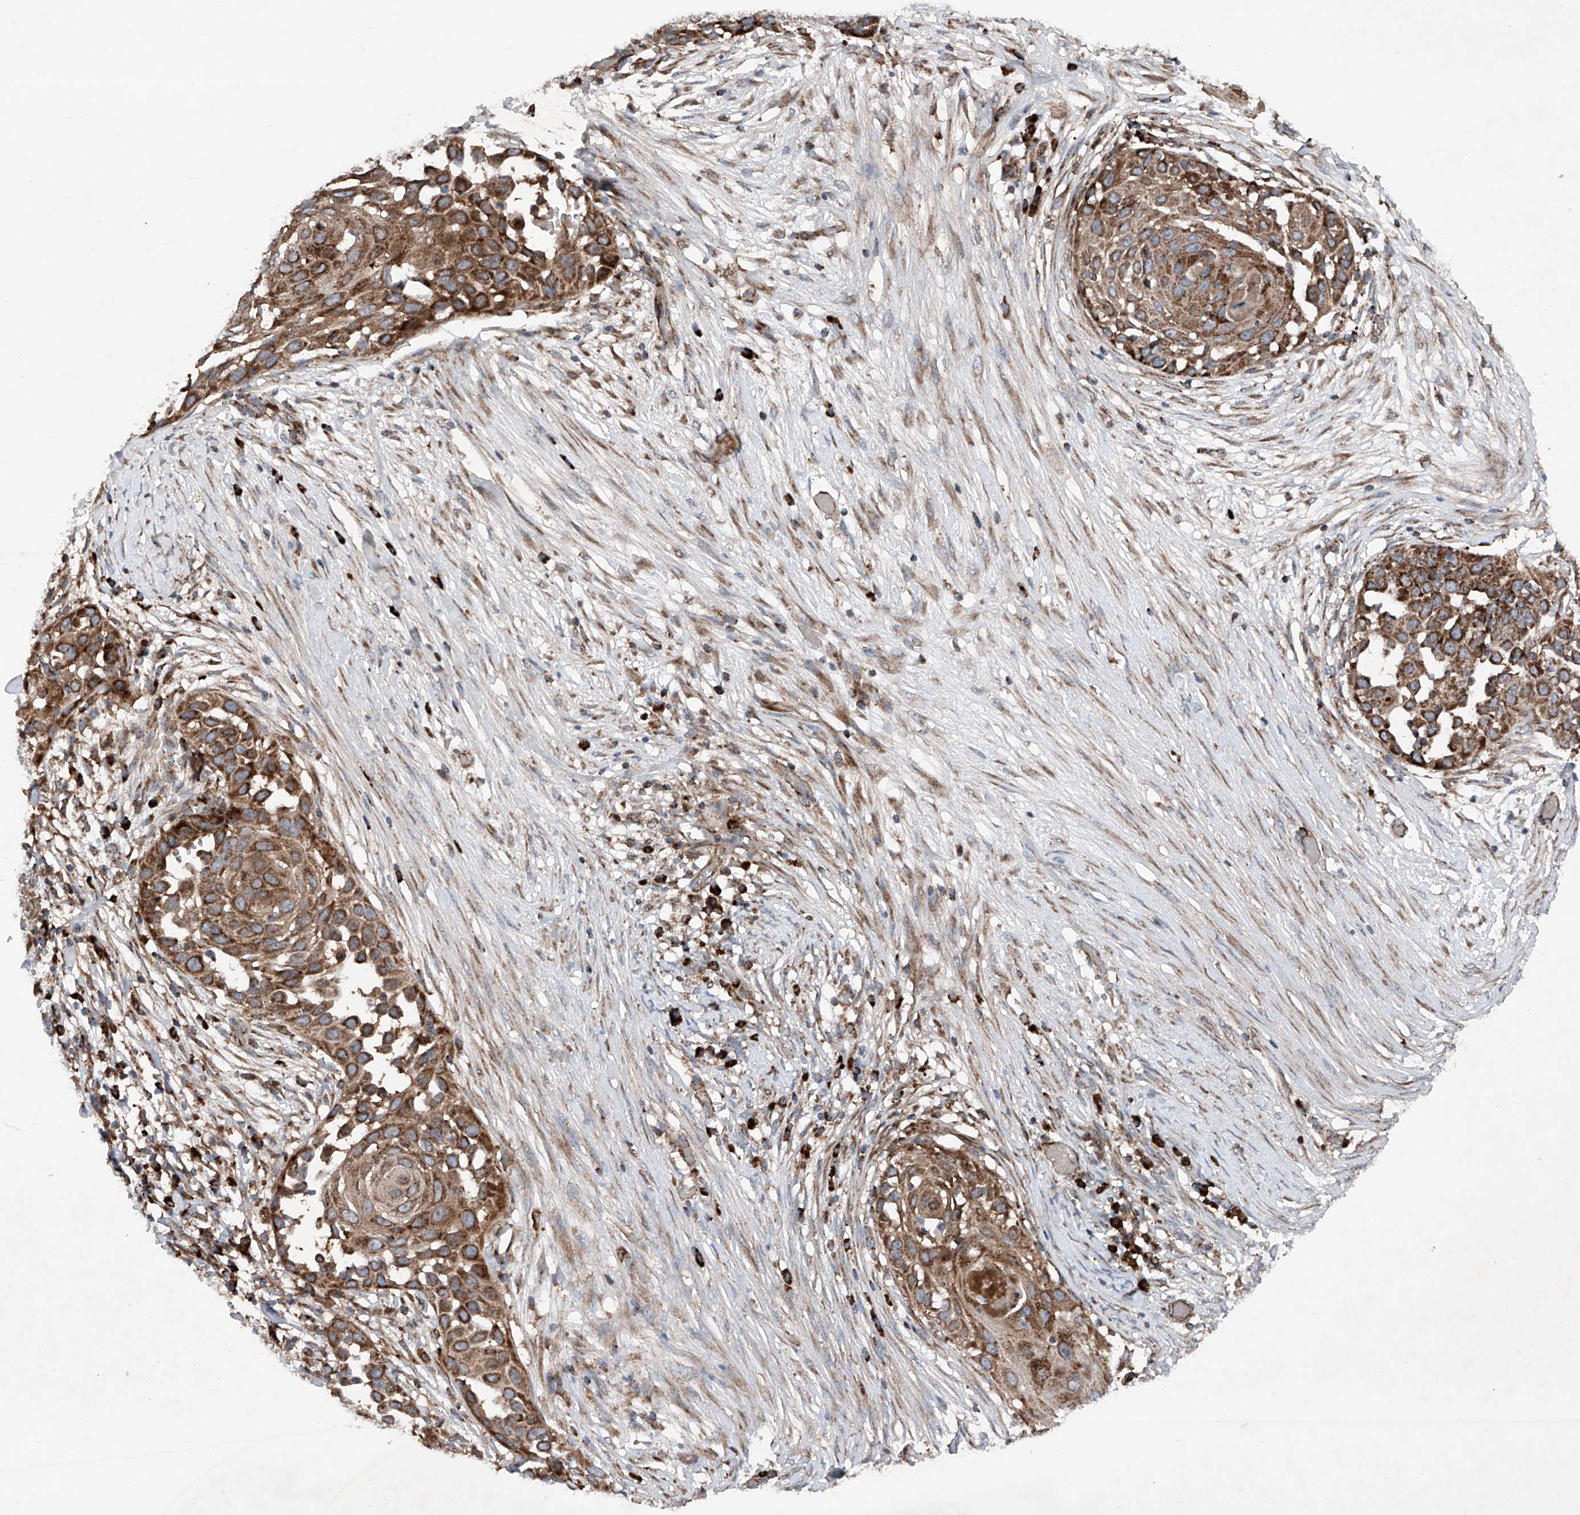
{"staining": {"intensity": "strong", "quantity": ">75%", "location": "cytoplasmic/membranous"}, "tissue": "skin cancer", "cell_type": "Tumor cells", "image_type": "cancer", "snomed": [{"axis": "morphology", "description": "Squamous cell carcinoma, NOS"}, {"axis": "topography", "description": "Skin"}], "caption": "Immunohistochemical staining of human skin squamous cell carcinoma displays strong cytoplasmic/membranous protein expression in about >75% of tumor cells.", "gene": "DAD1", "patient": {"sex": "female", "age": 44}}